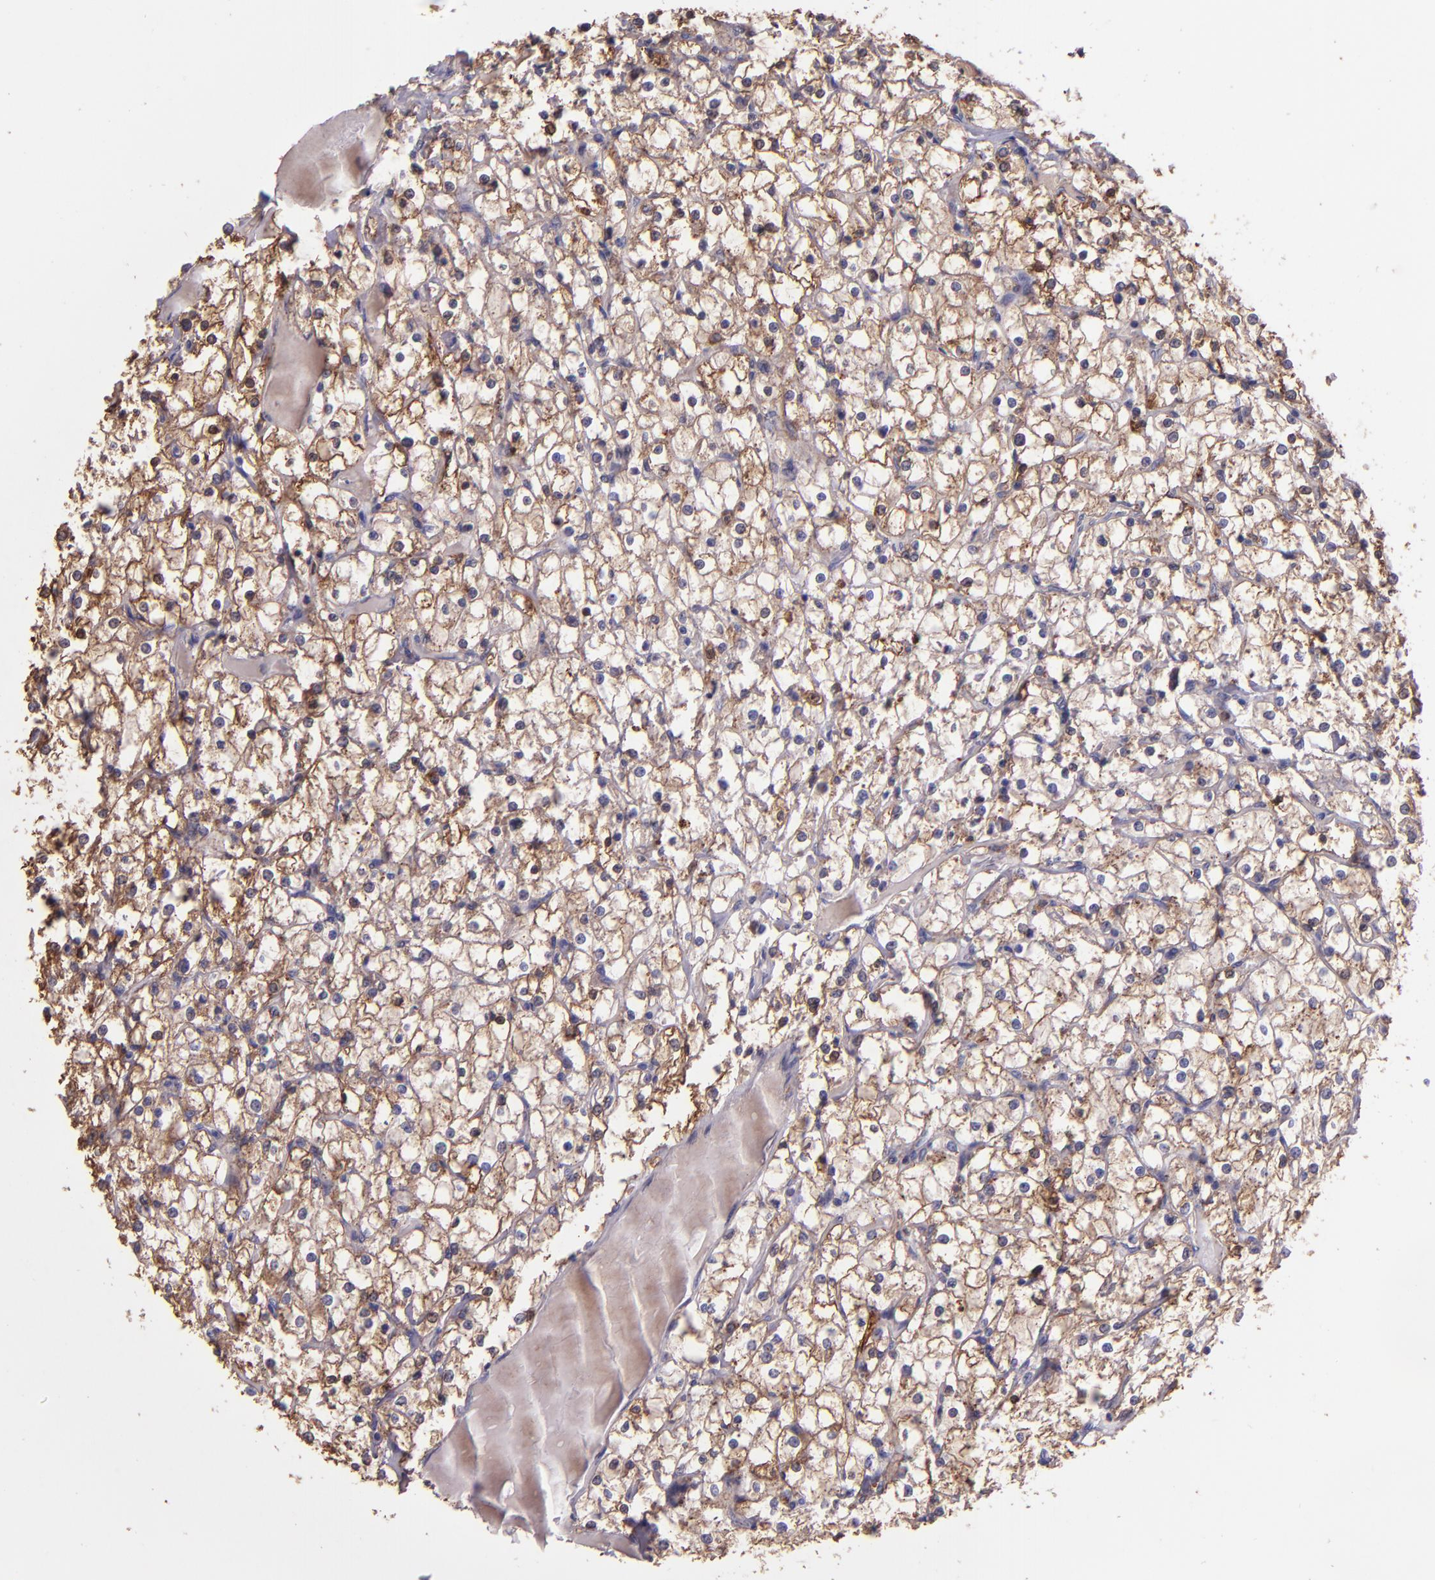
{"staining": {"intensity": "weak", "quantity": ">75%", "location": "cytoplasmic/membranous"}, "tissue": "renal cancer", "cell_type": "Tumor cells", "image_type": "cancer", "snomed": [{"axis": "morphology", "description": "Adenocarcinoma, NOS"}, {"axis": "topography", "description": "Kidney"}], "caption": "Human renal cancer stained for a protein (brown) shows weak cytoplasmic/membranous positive staining in approximately >75% of tumor cells.", "gene": "WASHC1", "patient": {"sex": "female", "age": 73}}